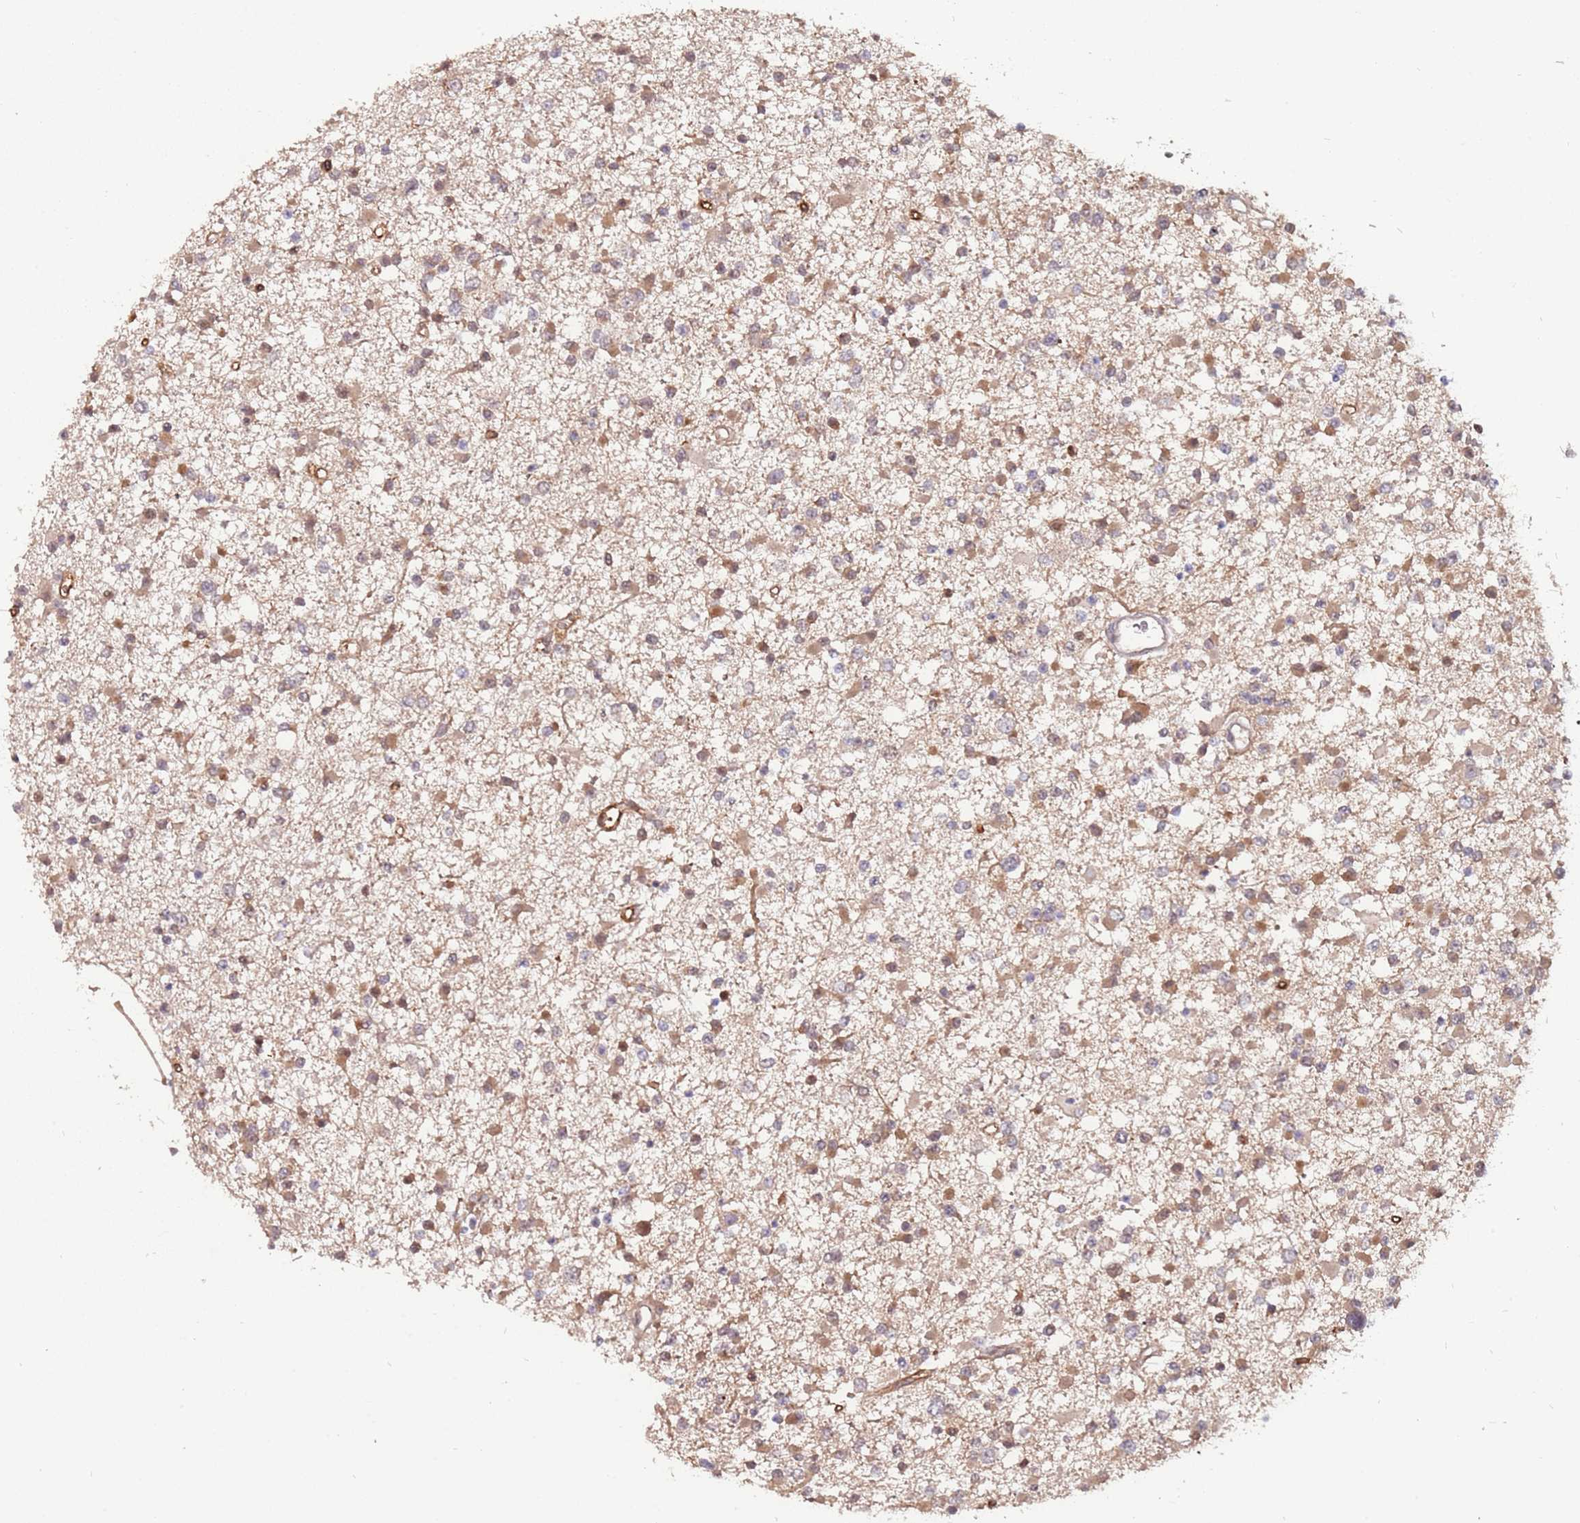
{"staining": {"intensity": "moderate", "quantity": "25%-75%", "location": "cytoplasmic/membranous,nuclear"}, "tissue": "glioma", "cell_type": "Tumor cells", "image_type": "cancer", "snomed": [{"axis": "morphology", "description": "Glioma, malignant, Low grade"}, {"axis": "topography", "description": "Brain"}], "caption": "Low-grade glioma (malignant) tissue displays moderate cytoplasmic/membranous and nuclear expression in approximately 25%-75% of tumor cells", "gene": "ZBTB5", "patient": {"sex": "female", "age": 22}}